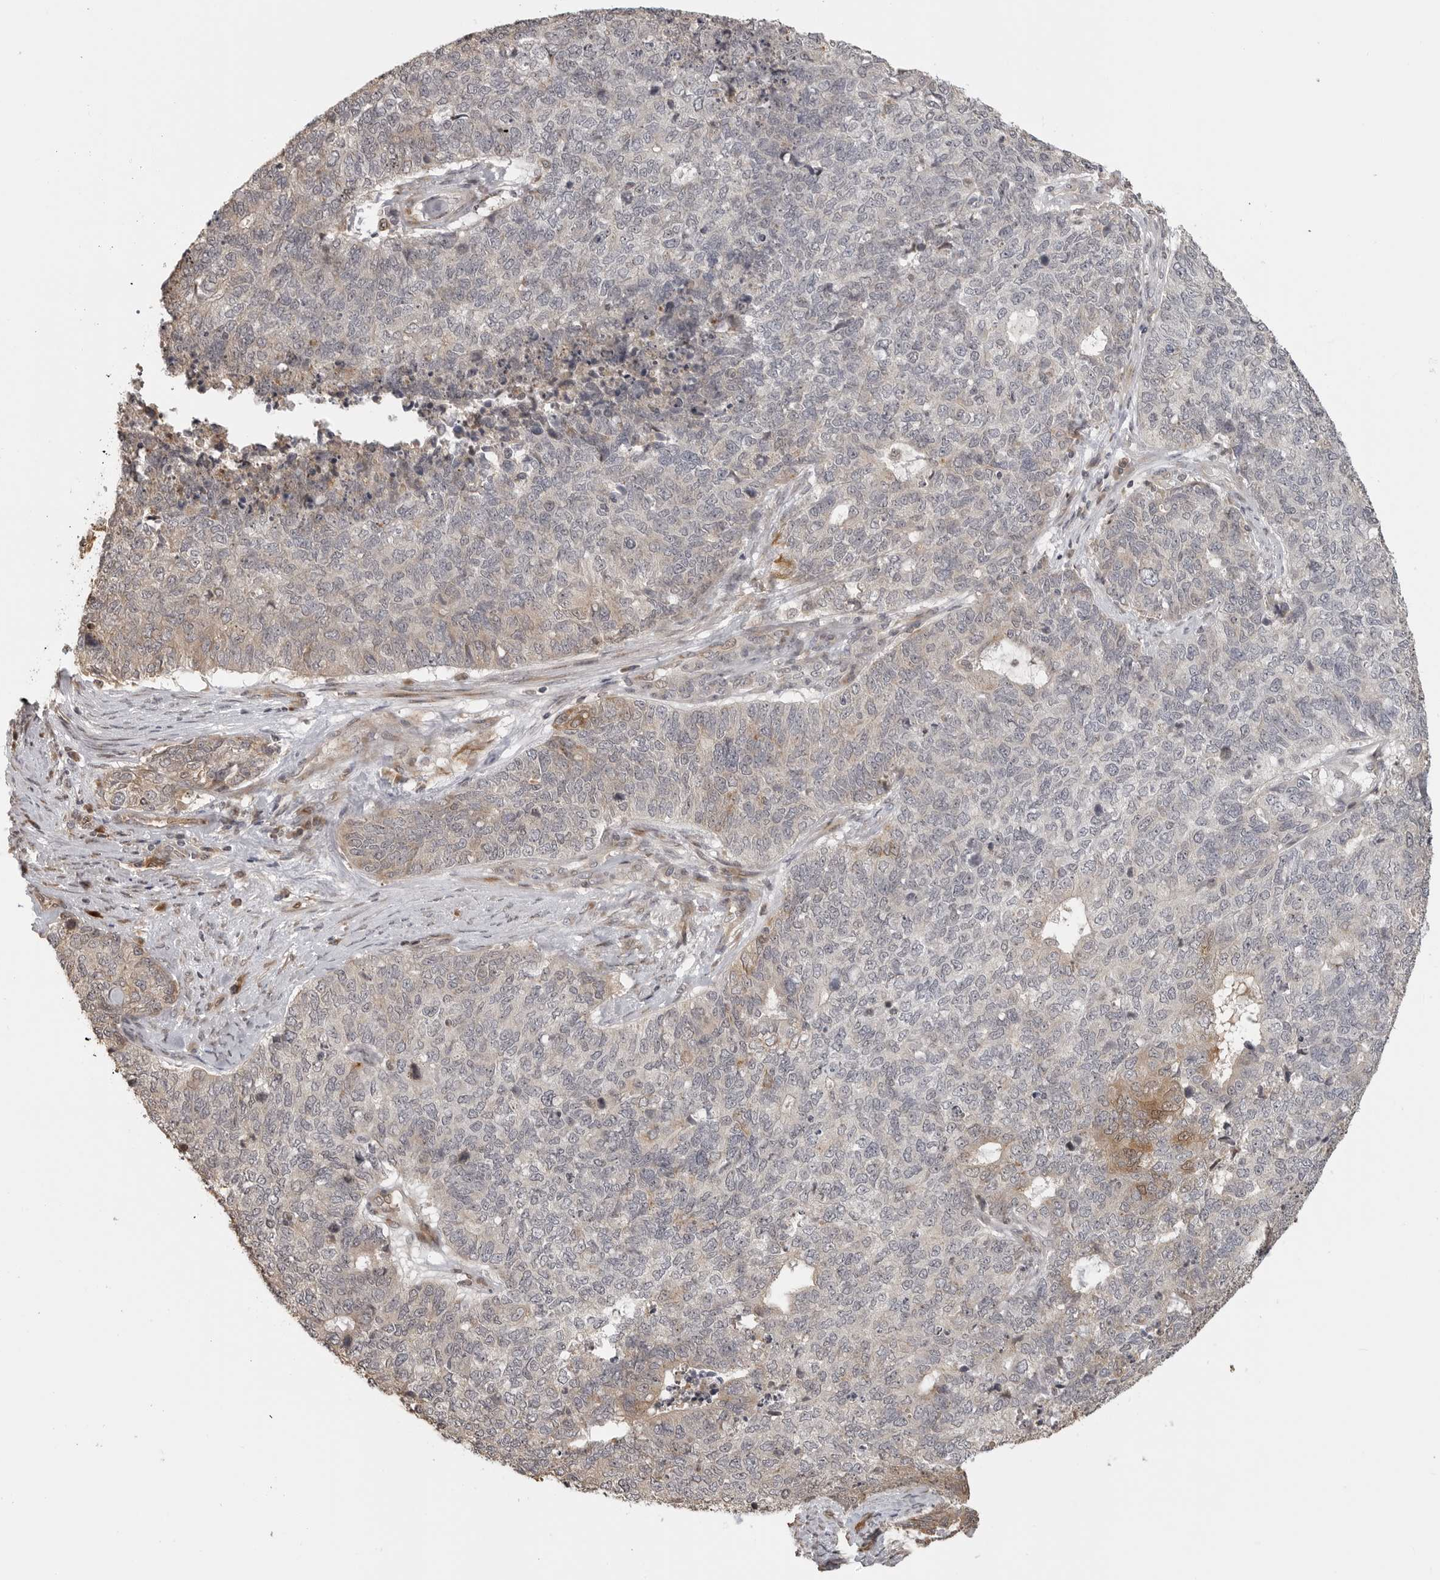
{"staining": {"intensity": "weak", "quantity": "<25%", "location": "cytoplasmic/membranous"}, "tissue": "cervical cancer", "cell_type": "Tumor cells", "image_type": "cancer", "snomed": [{"axis": "morphology", "description": "Squamous cell carcinoma, NOS"}, {"axis": "topography", "description": "Cervix"}], "caption": "Tumor cells are negative for brown protein staining in cervical cancer.", "gene": "IDO1", "patient": {"sex": "female", "age": 63}}